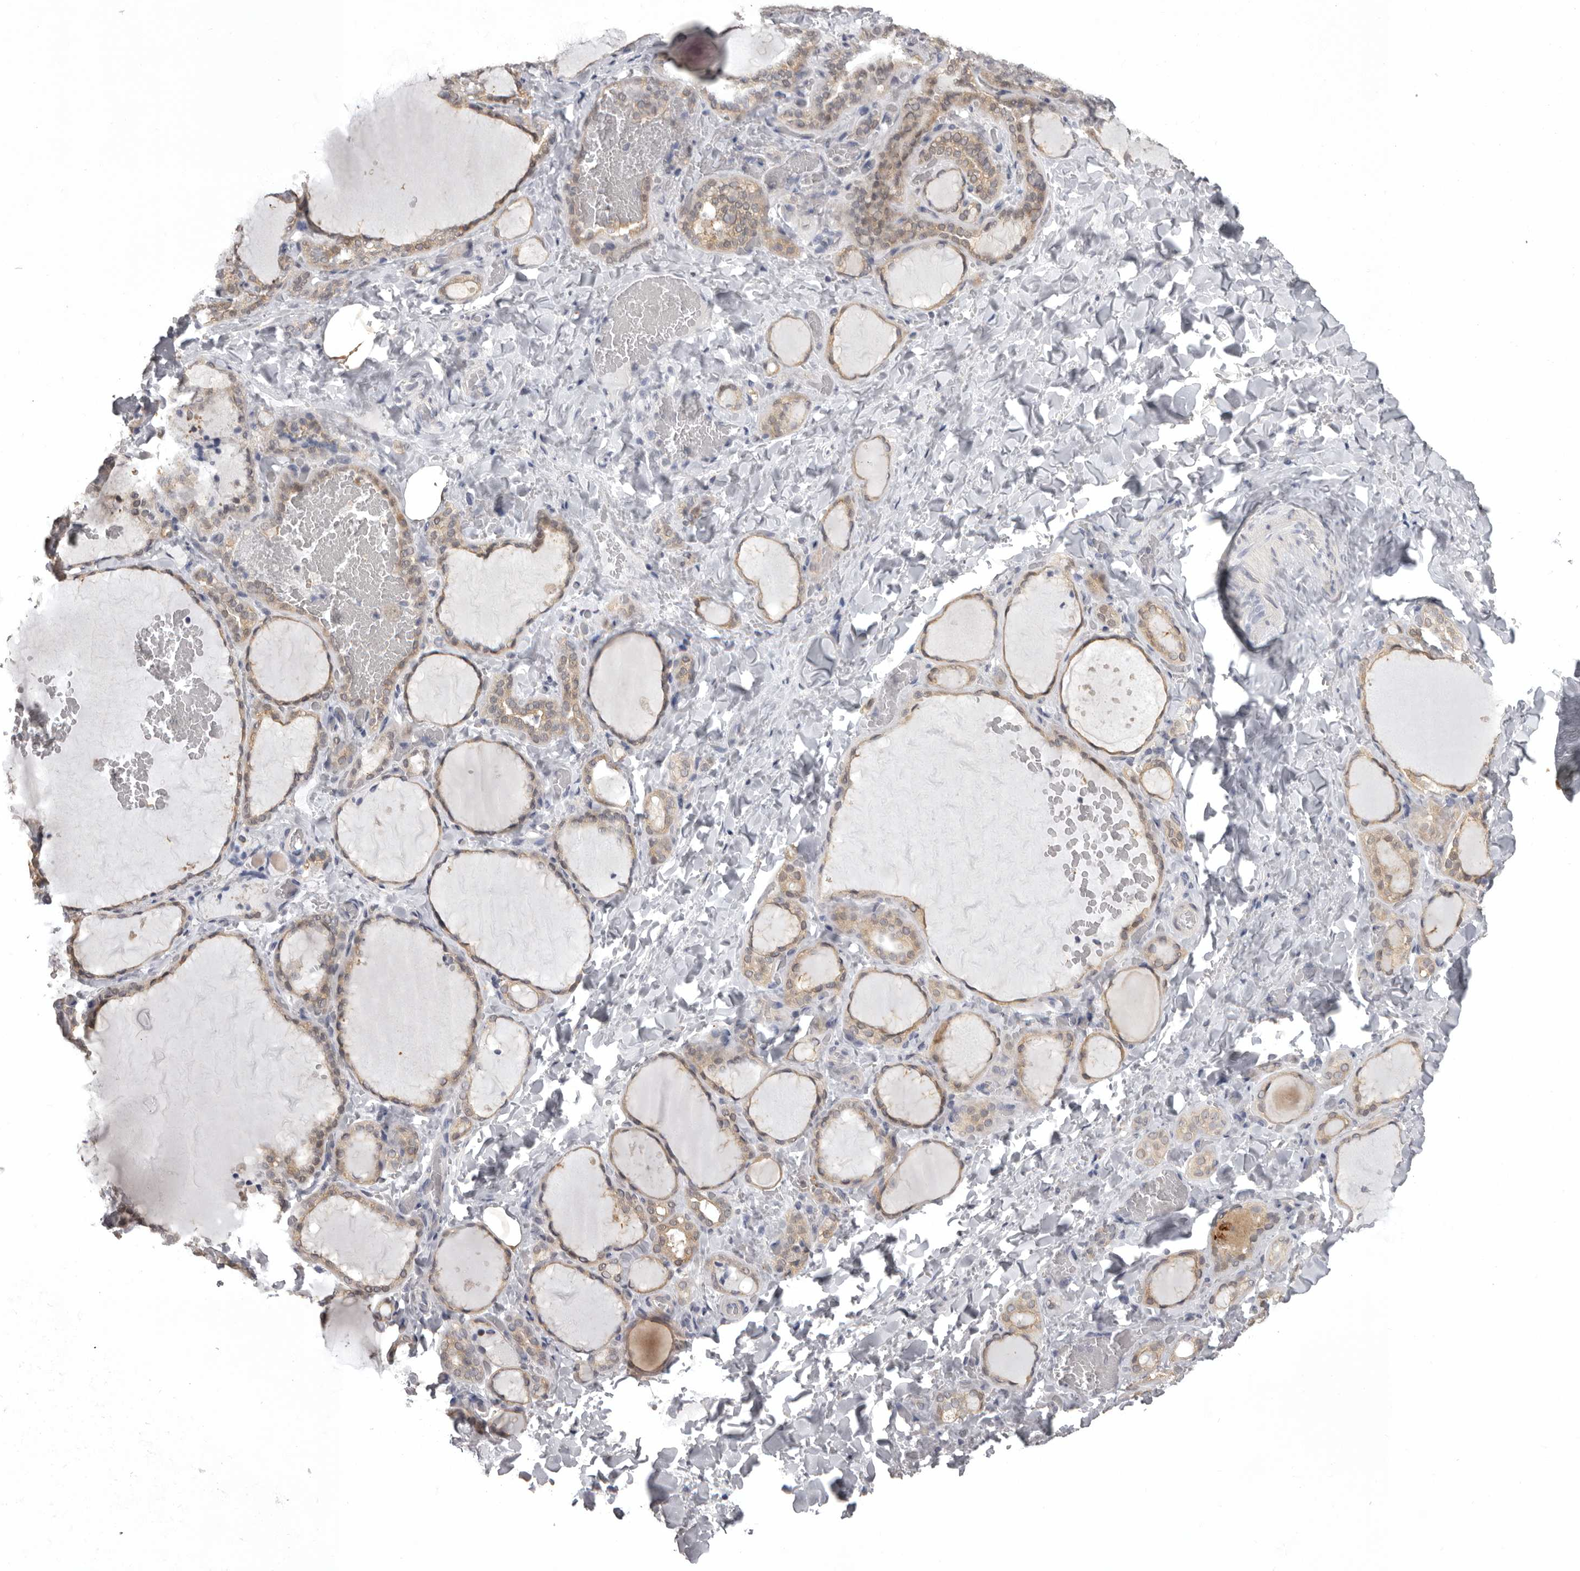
{"staining": {"intensity": "moderate", "quantity": ">75%", "location": "cytoplasmic/membranous"}, "tissue": "thyroid gland", "cell_type": "Glandular cells", "image_type": "normal", "snomed": [{"axis": "morphology", "description": "Normal tissue, NOS"}, {"axis": "topography", "description": "Thyroid gland"}], "caption": "Glandular cells exhibit moderate cytoplasmic/membranous positivity in approximately >75% of cells in normal thyroid gland.", "gene": "MDH1", "patient": {"sex": "female", "age": 22}}